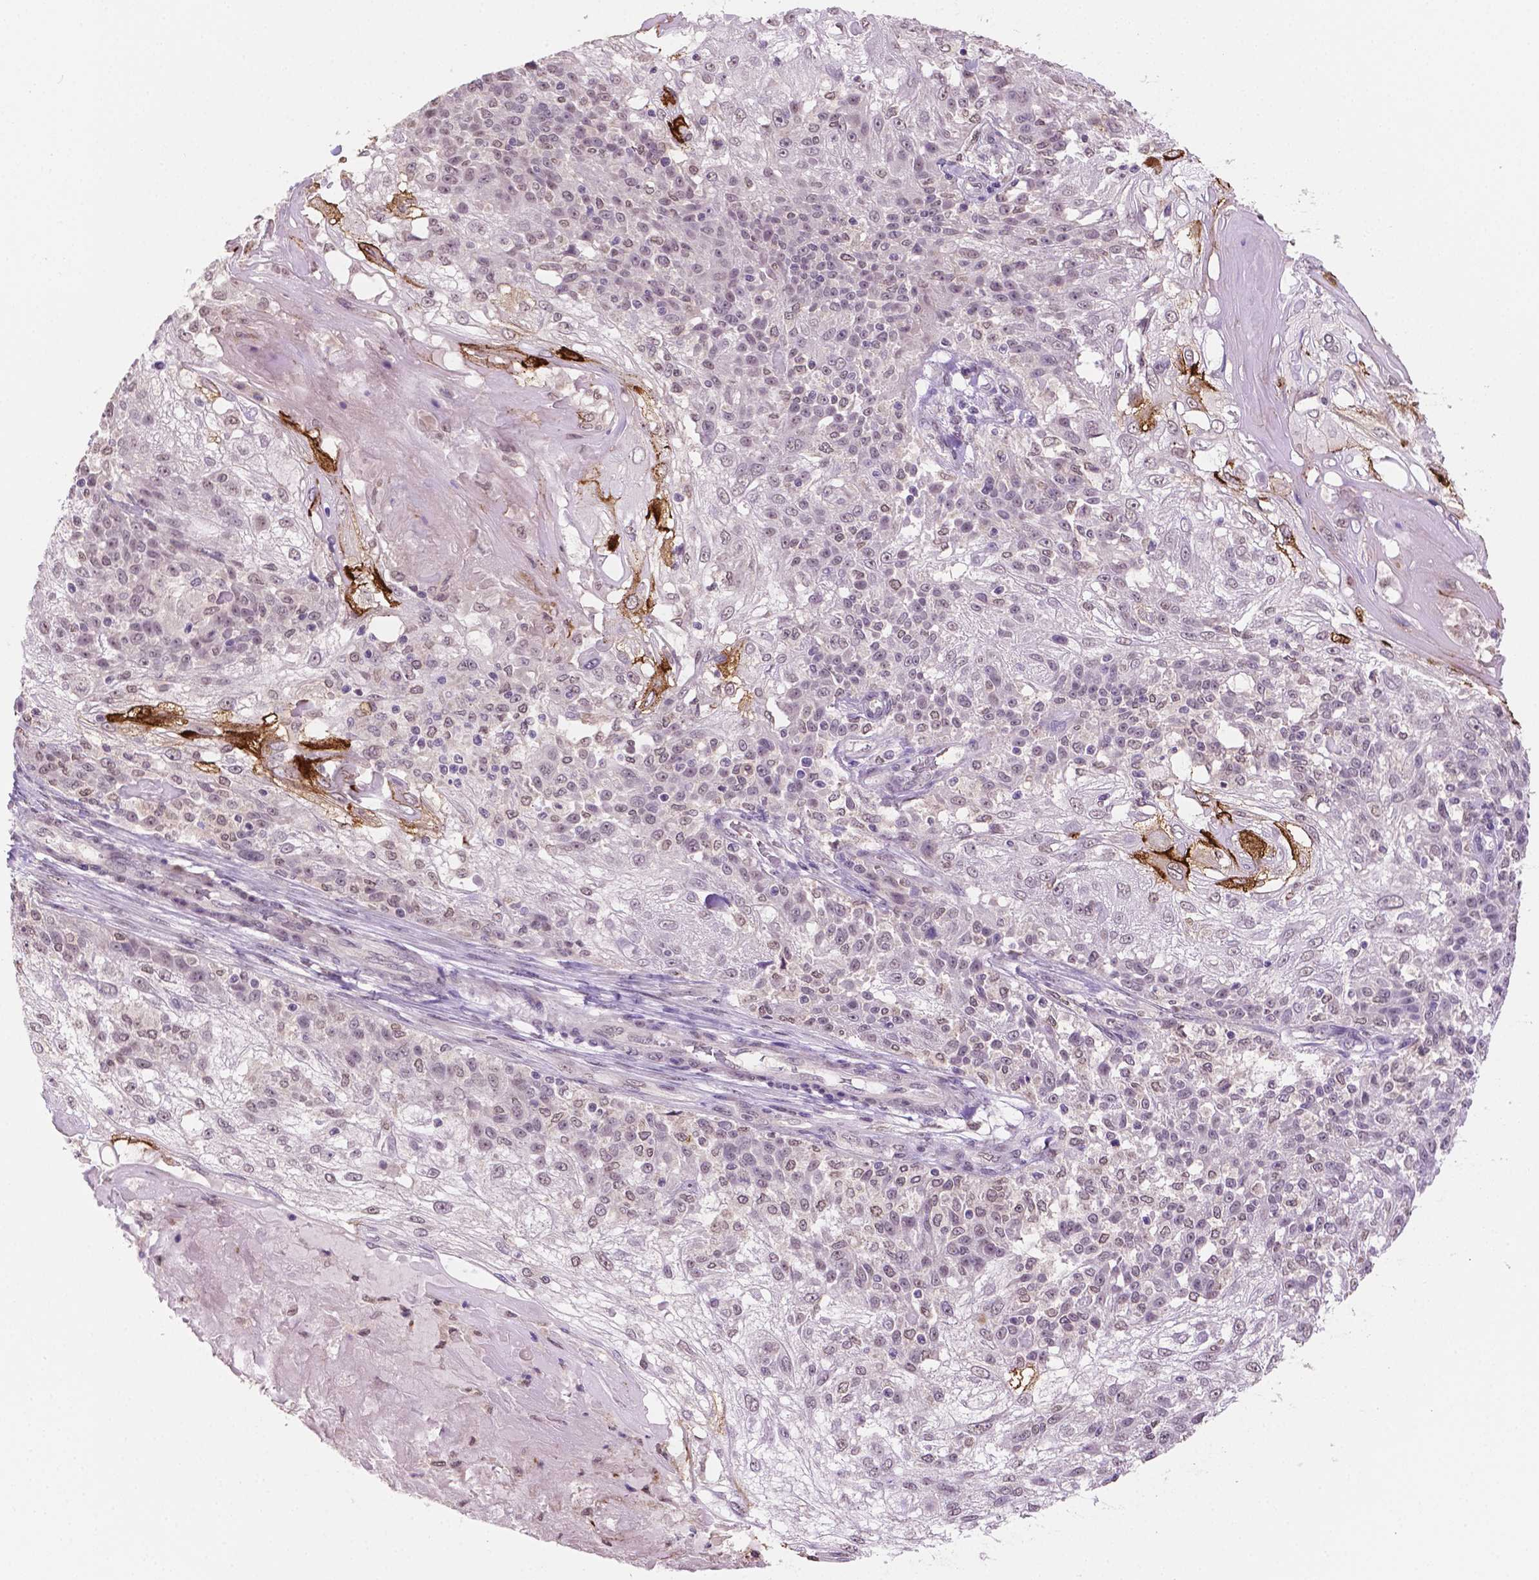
{"staining": {"intensity": "strong", "quantity": "<25%", "location": "cytoplasmic/membranous"}, "tissue": "skin cancer", "cell_type": "Tumor cells", "image_type": "cancer", "snomed": [{"axis": "morphology", "description": "Normal tissue, NOS"}, {"axis": "morphology", "description": "Squamous cell carcinoma, NOS"}, {"axis": "topography", "description": "Skin"}], "caption": "This is a photomicrograph of IHC staining of skin squamous cell carcinoma, which shows strong staining in the cytoplasmic/membranous of tumor cells.", "gene": "SHLD3", "patient": {"sex": "female", "age": 83}}